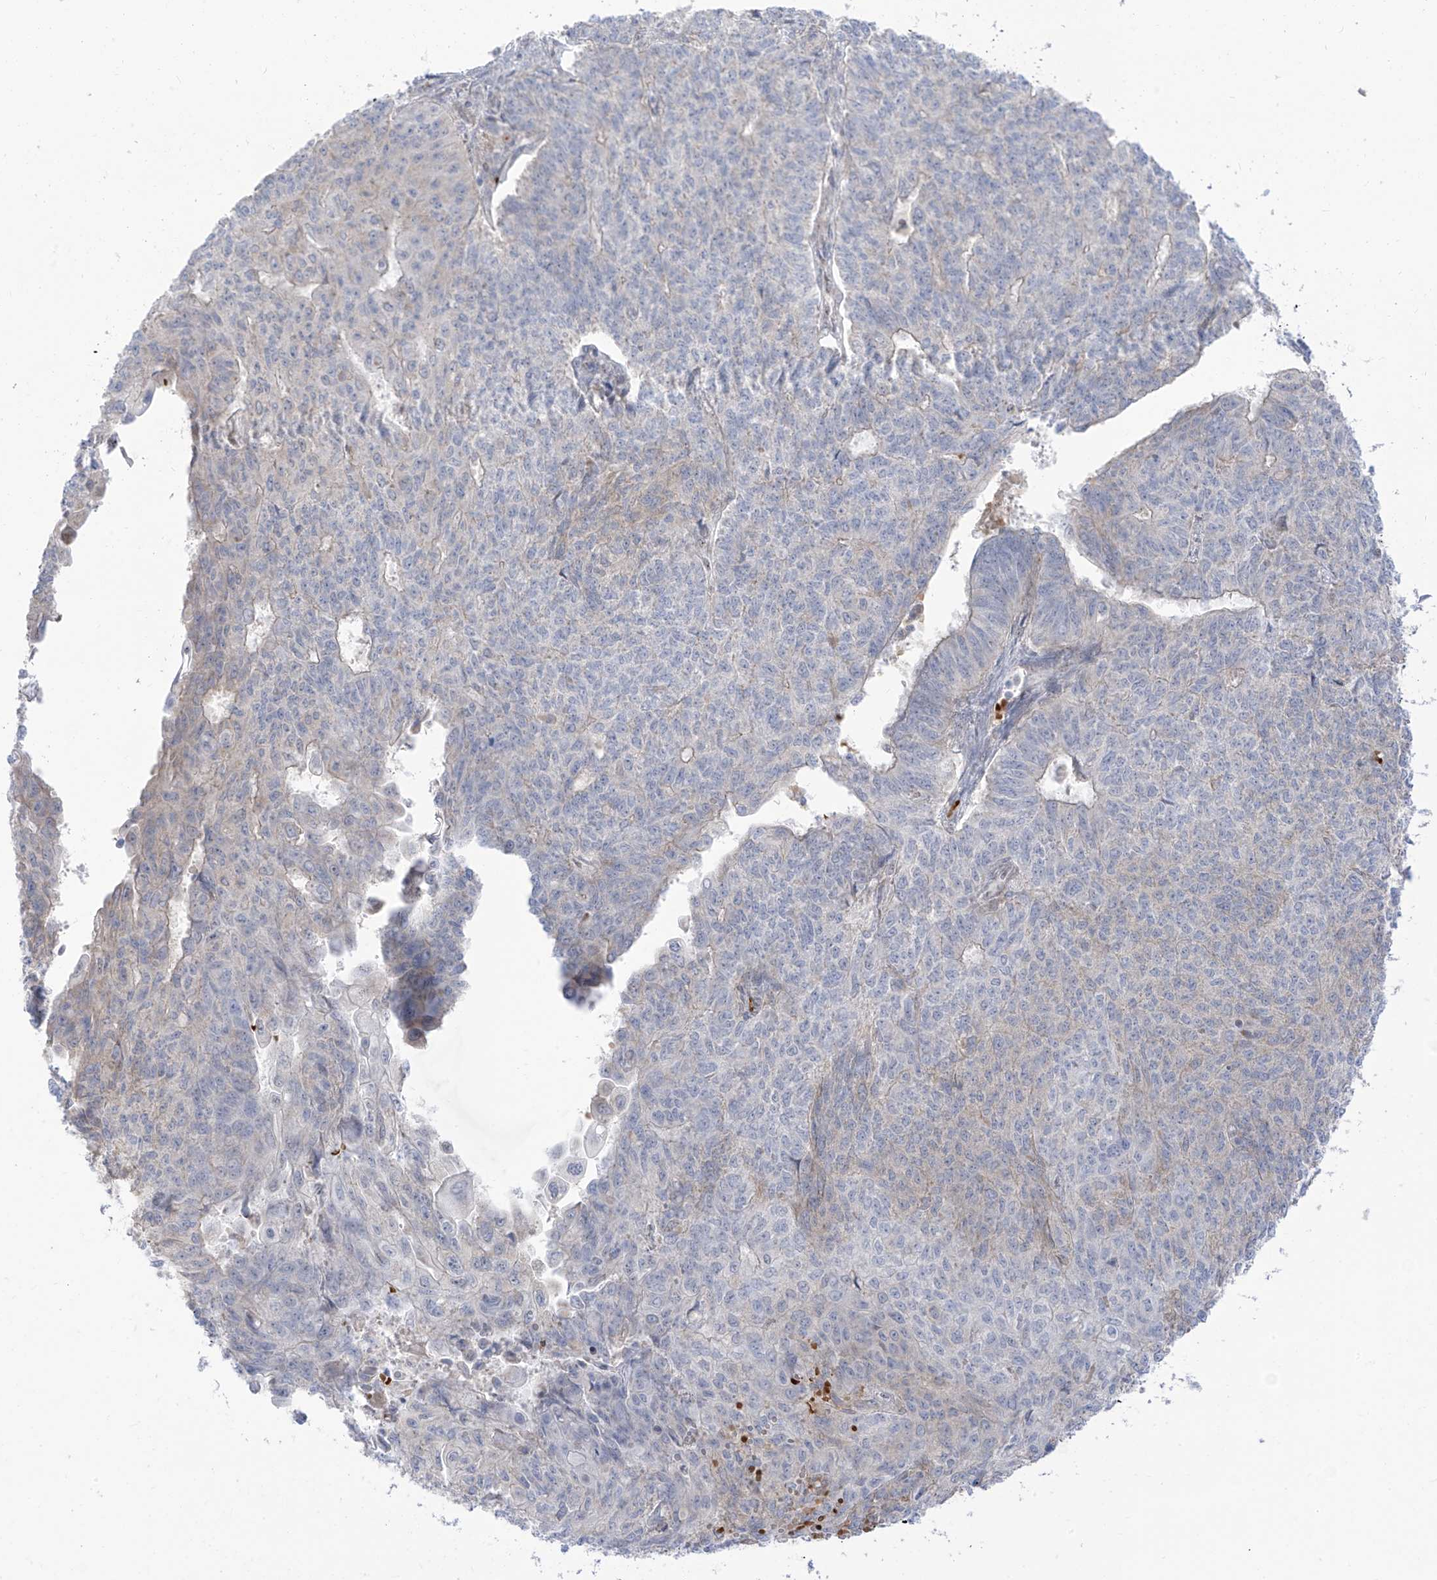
{"staining": {"intensity": "negative", "quantity": "none", "location": "none"}, "tissue": "endometrial cancer", "cell_type": "Tumor cells", "image_type": "cancer", "snomed": [{"axis": "morphology", "description": "Adenocarcinoma, NOS"}, {"axis": "topography", "description": "Endometrium"}], "caption": "A high-resolution micrograph shows immunohistochemistry (IHC) staining of endometrial adenocarcinoma, which displays no significant expression in tumor cells.", "gene": "ARHGEF40", "patient": {"sex": "female", "age": 32}}